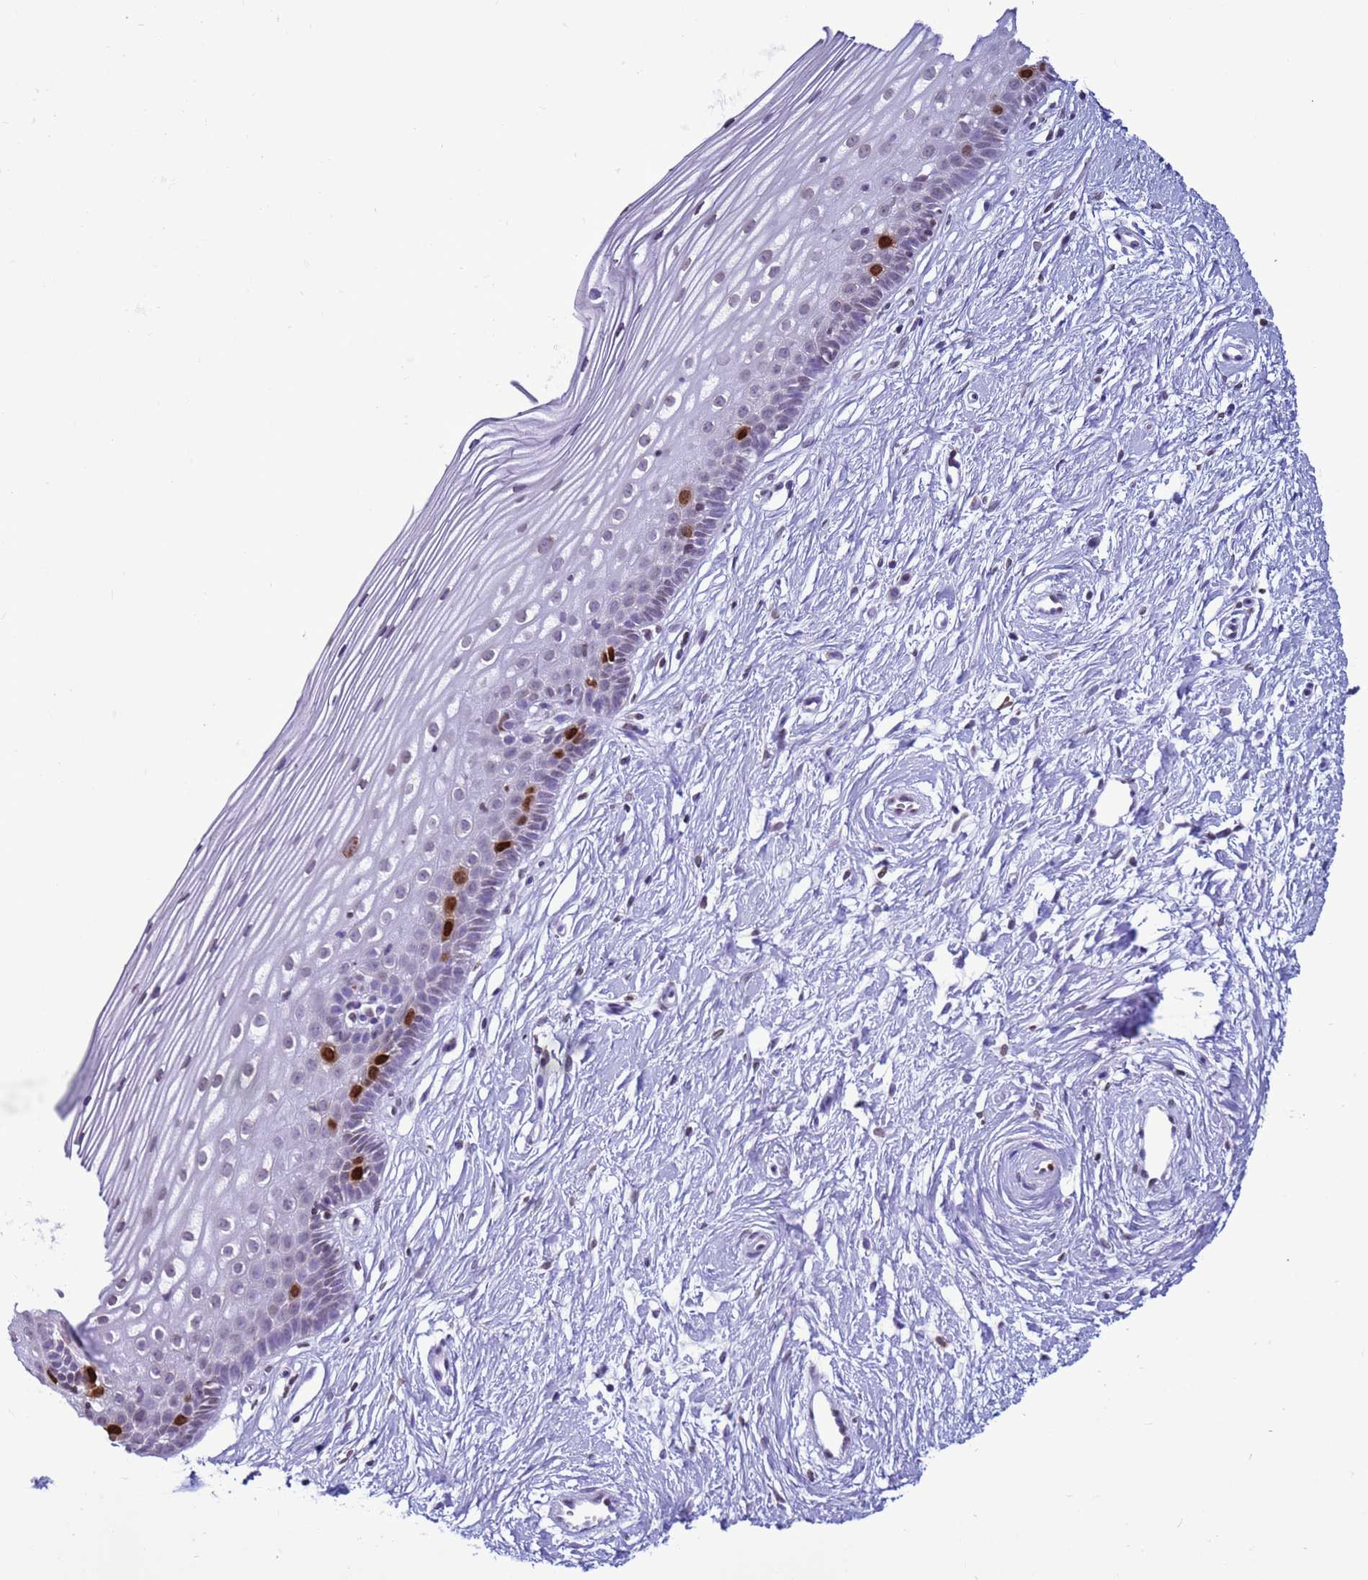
{"staining": {"intensity": "negative", "quantity": "none", "location": "none"}, "tissue": "cervix", "cell_type": "Glandular cells", "image_type": "normal", "snomed": [{"axis": "morphology", "description": "Normal tissue, NOS"}, {"axis": "topography", "description": "Cervix"}], "caption": "Protein analysis of benign cervix reveals no significant positivity in glandular cells.", "gene": "H4C11", "patient": {"sex": "female", "age": 40}}